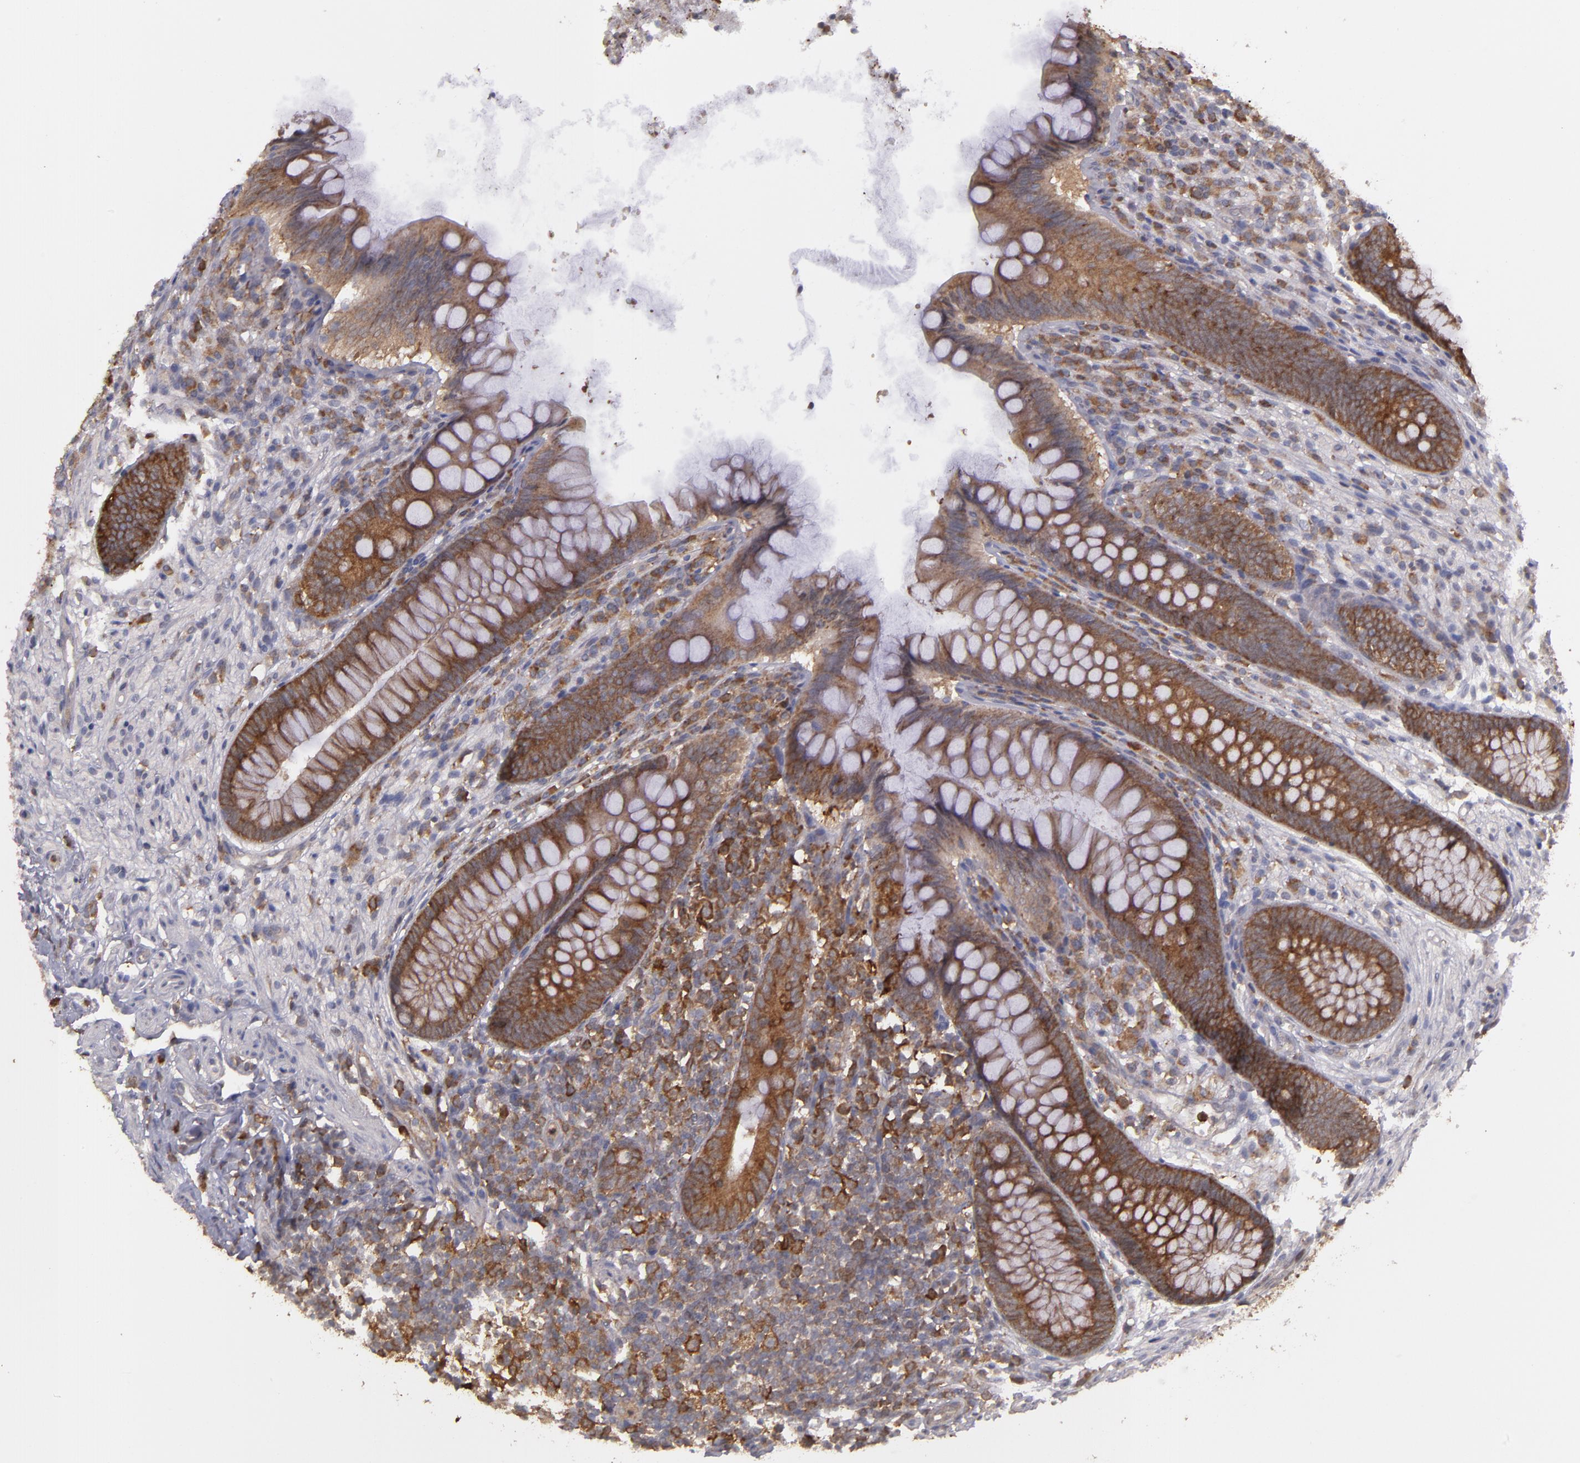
{"staining": {"intensity": "strong", "quantity": ">75%", "location": "cytoplasmic/membranous"}, "tissue": "appendix", "cell_type": "Glandular cells", "image_type": "normal", "snomed": [{"axis": "morphology", "description": "Normal tissue, NOS"}, {"axis": "topography", "description": "Appendix"}], "caption": "A high amount of strong cytoplasmic/membranous staining is appreciated in approximately >75% of glandular cells in normal appendix.", "gene": "MTHFD1", "patient": {"sex": "female", "age": 66}}